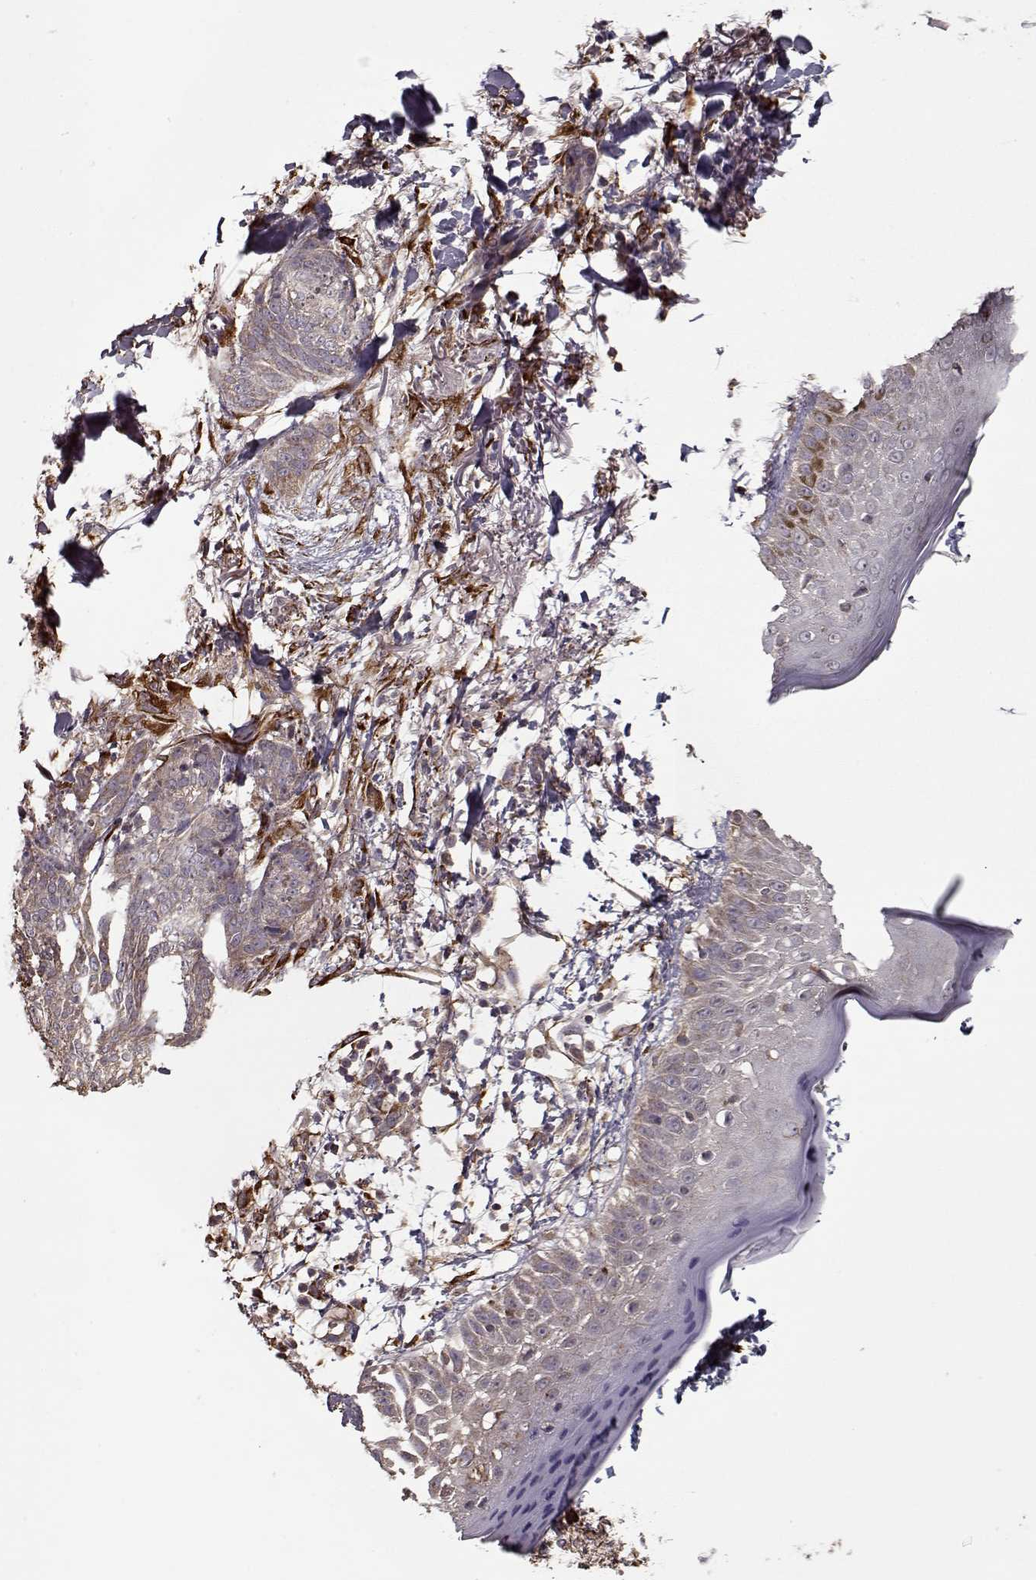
{"staining": {"intensity": "weak", "quantity": ">75%", "location": "cytoplasmic/membranous"}, "tissue": "skin cancer", "cell_type": "Tumor cells", "image_type": "cancer", "snomed": [{"axis": "morphology", "description": "Normal tissue, NOS"}, {"axis": "morphology", "description": "Basal cell carcinoma"}, {"axis": "topography", "description": "Skin"}], "caption": "Brown immunohistochemical staining in human skin basal cell carcinoma displays weak cytoplasmic/membranous expression in about >75% of tumor cells.", "gene": "IMMP1L", "patient": {"sex": "male", "age": 84}}